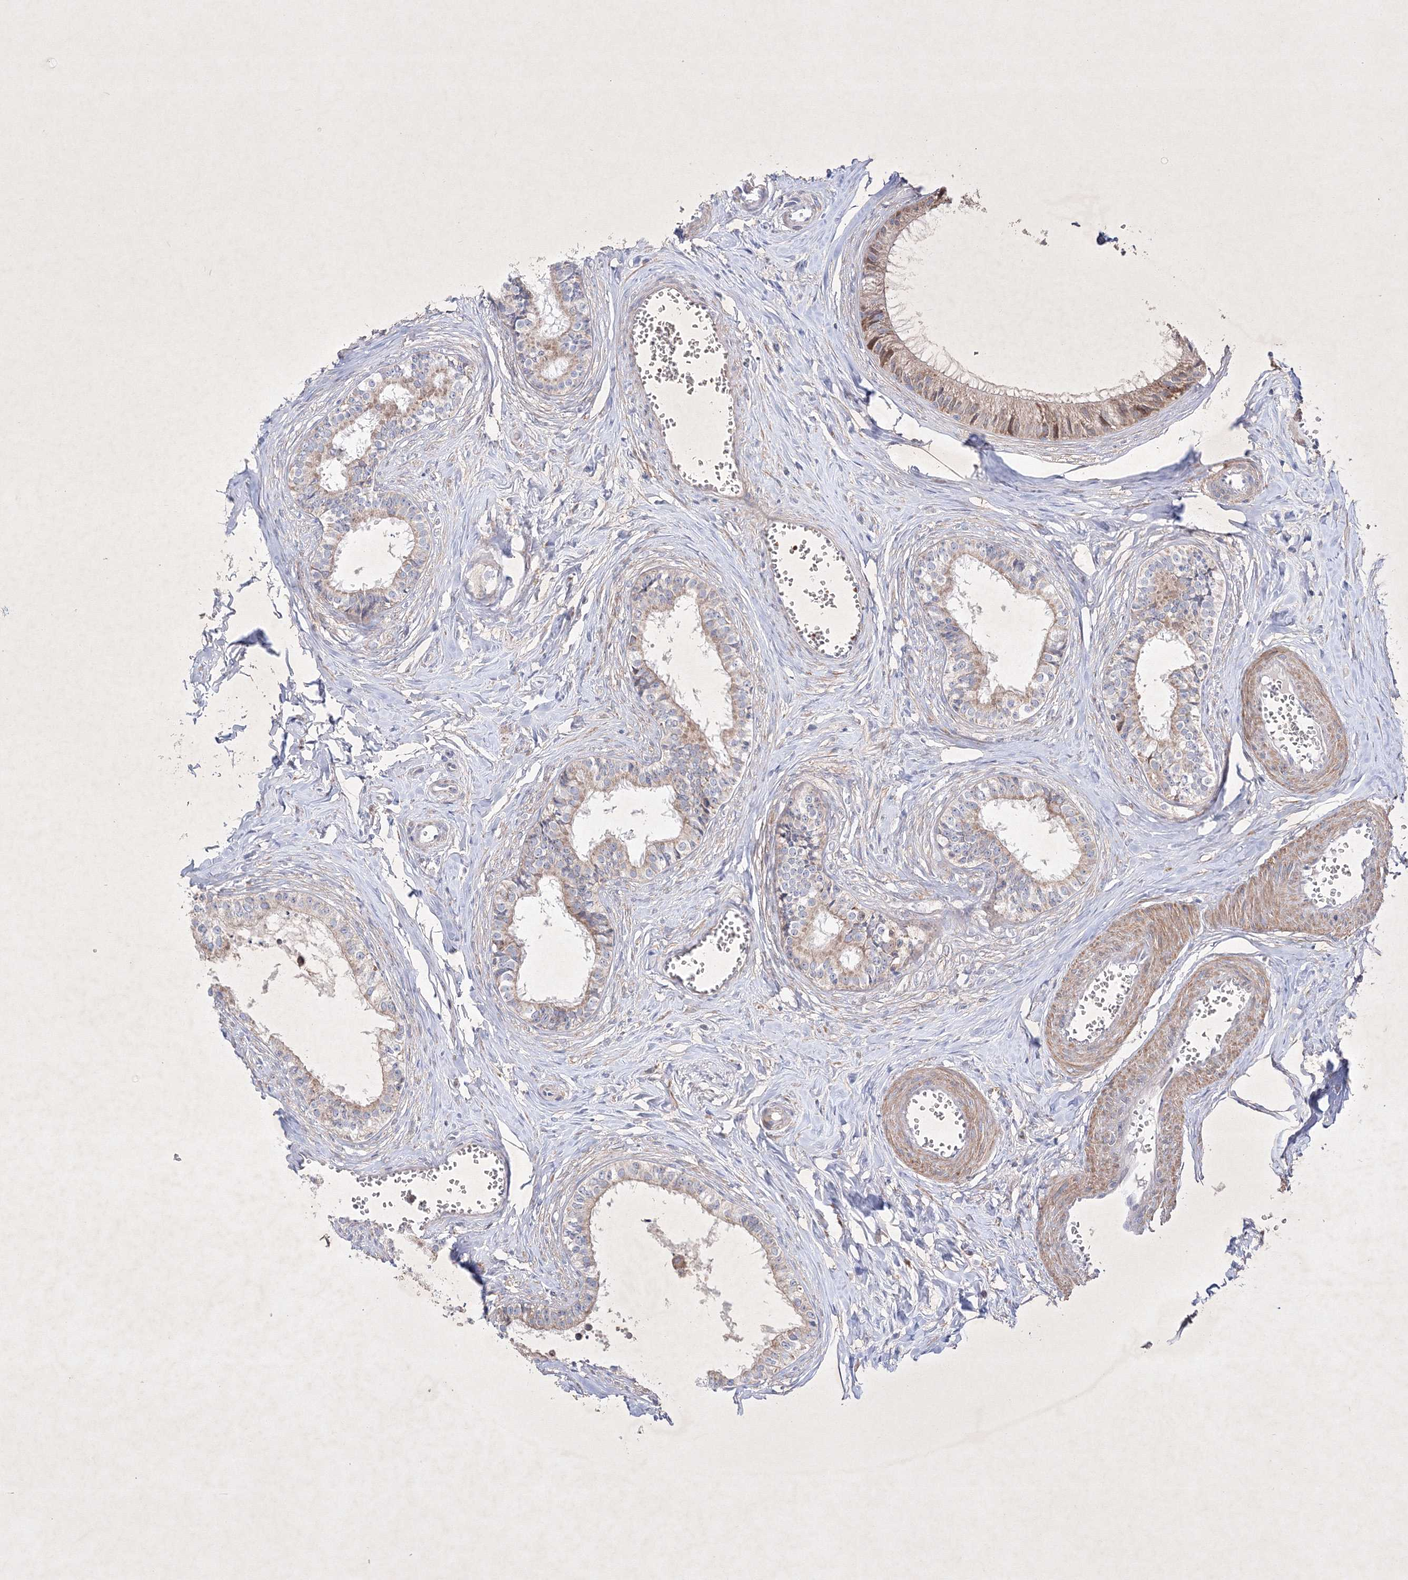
{"staining": {"intensity": "moderate", "quantity": "25%-75%", "location": "cytoplasmic/membranous,nuclear"}, "tissue": "epididymis", "cell_type": "Glandular cells", "image_type": "normal", "snomed": [{"axis": "morphology", "description": "Normal tissue, NOS"}, {"axis": "topography", "description": "Epididymis"}], "caption": "Moderate cytoplasmic/membranous,nuclear protein positivity is seen in about 25%-75% of glandular cells in epididymis.", "gene": "OPA1", "patient": {"sex": "male", "age": 36}}